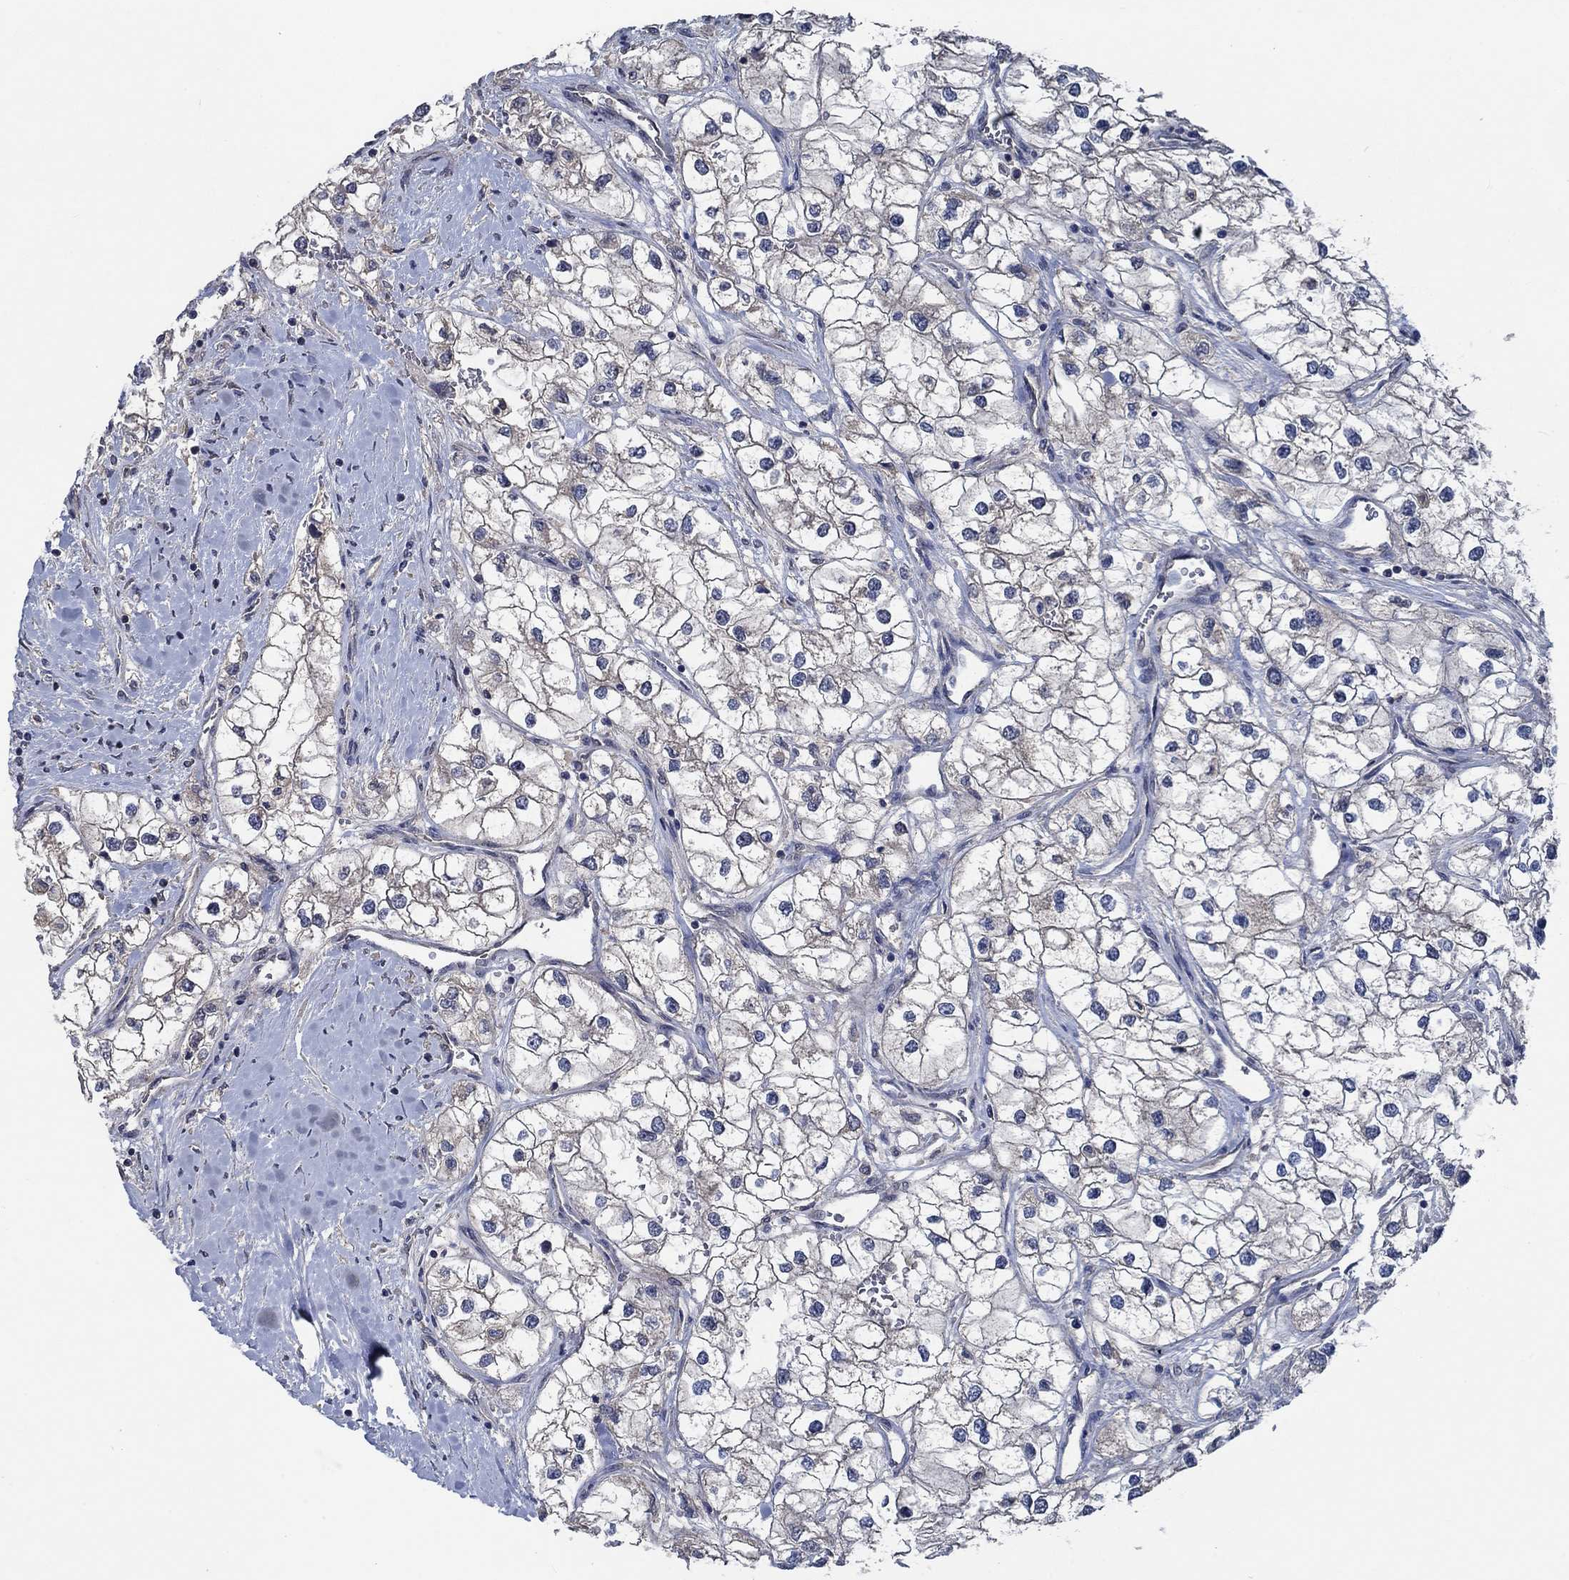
{"staining": {"intensity": "negative", "quantity": "none", "location": "none"}, "tissue": "renal cancer", "cell_type": "Tumor cells", "image_type": "cancer", "snomed": [{"axis": "morphology", "description": "Adenocarcinoma, NOS"}, {"axis": "topography", "description": "Kidney"}], "caption": "An immunohistochemistry histopathology image of renal cancer (adenocarcinoma) is shown. There is no staining in tumor cells of renal cancer (adenocarcinoma).", "gene": "OBSCN", "patient": {"sex": "male", "age": 59}}